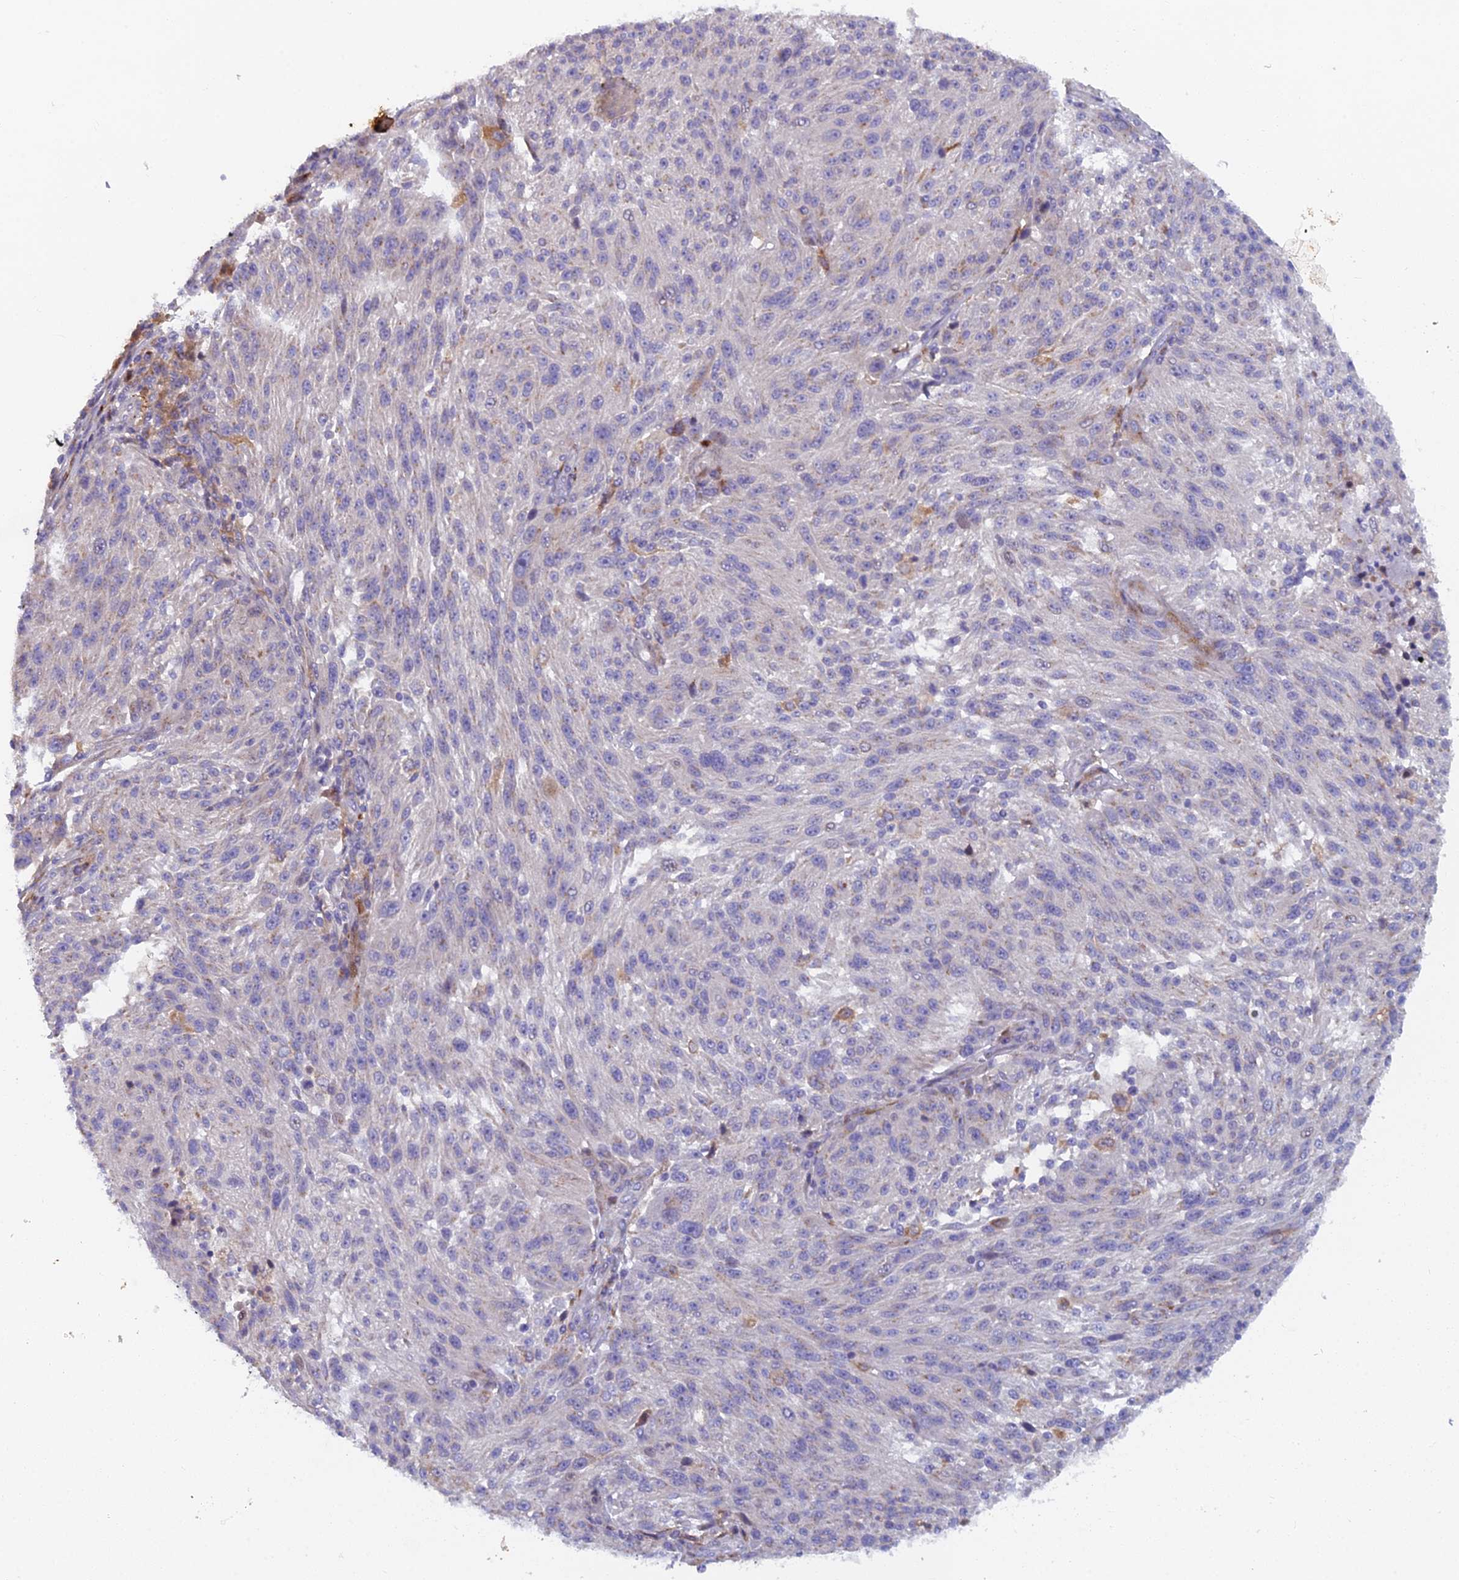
{"staining": {"intensity": "moderate", "quantity": "<25%", "location": "cytoplasmic/membranous"}, "tissue": "melanoma", "cell_type": "Tumor cells", "image_type": "cancer", "snomed": [{"axis": "morphology", "description": "Malignant melanoma, NOS"}, {"axis": "topography", "description": "Skin"}], "caption": "Protein staining by immunohistochemistry (IHC) reveals moderate cytoplasmic/membranous staining in approximately <25% of tumor cells in melanoma.", "gene": "B9D2", "patient": {"sex": "male", "age": 53}}